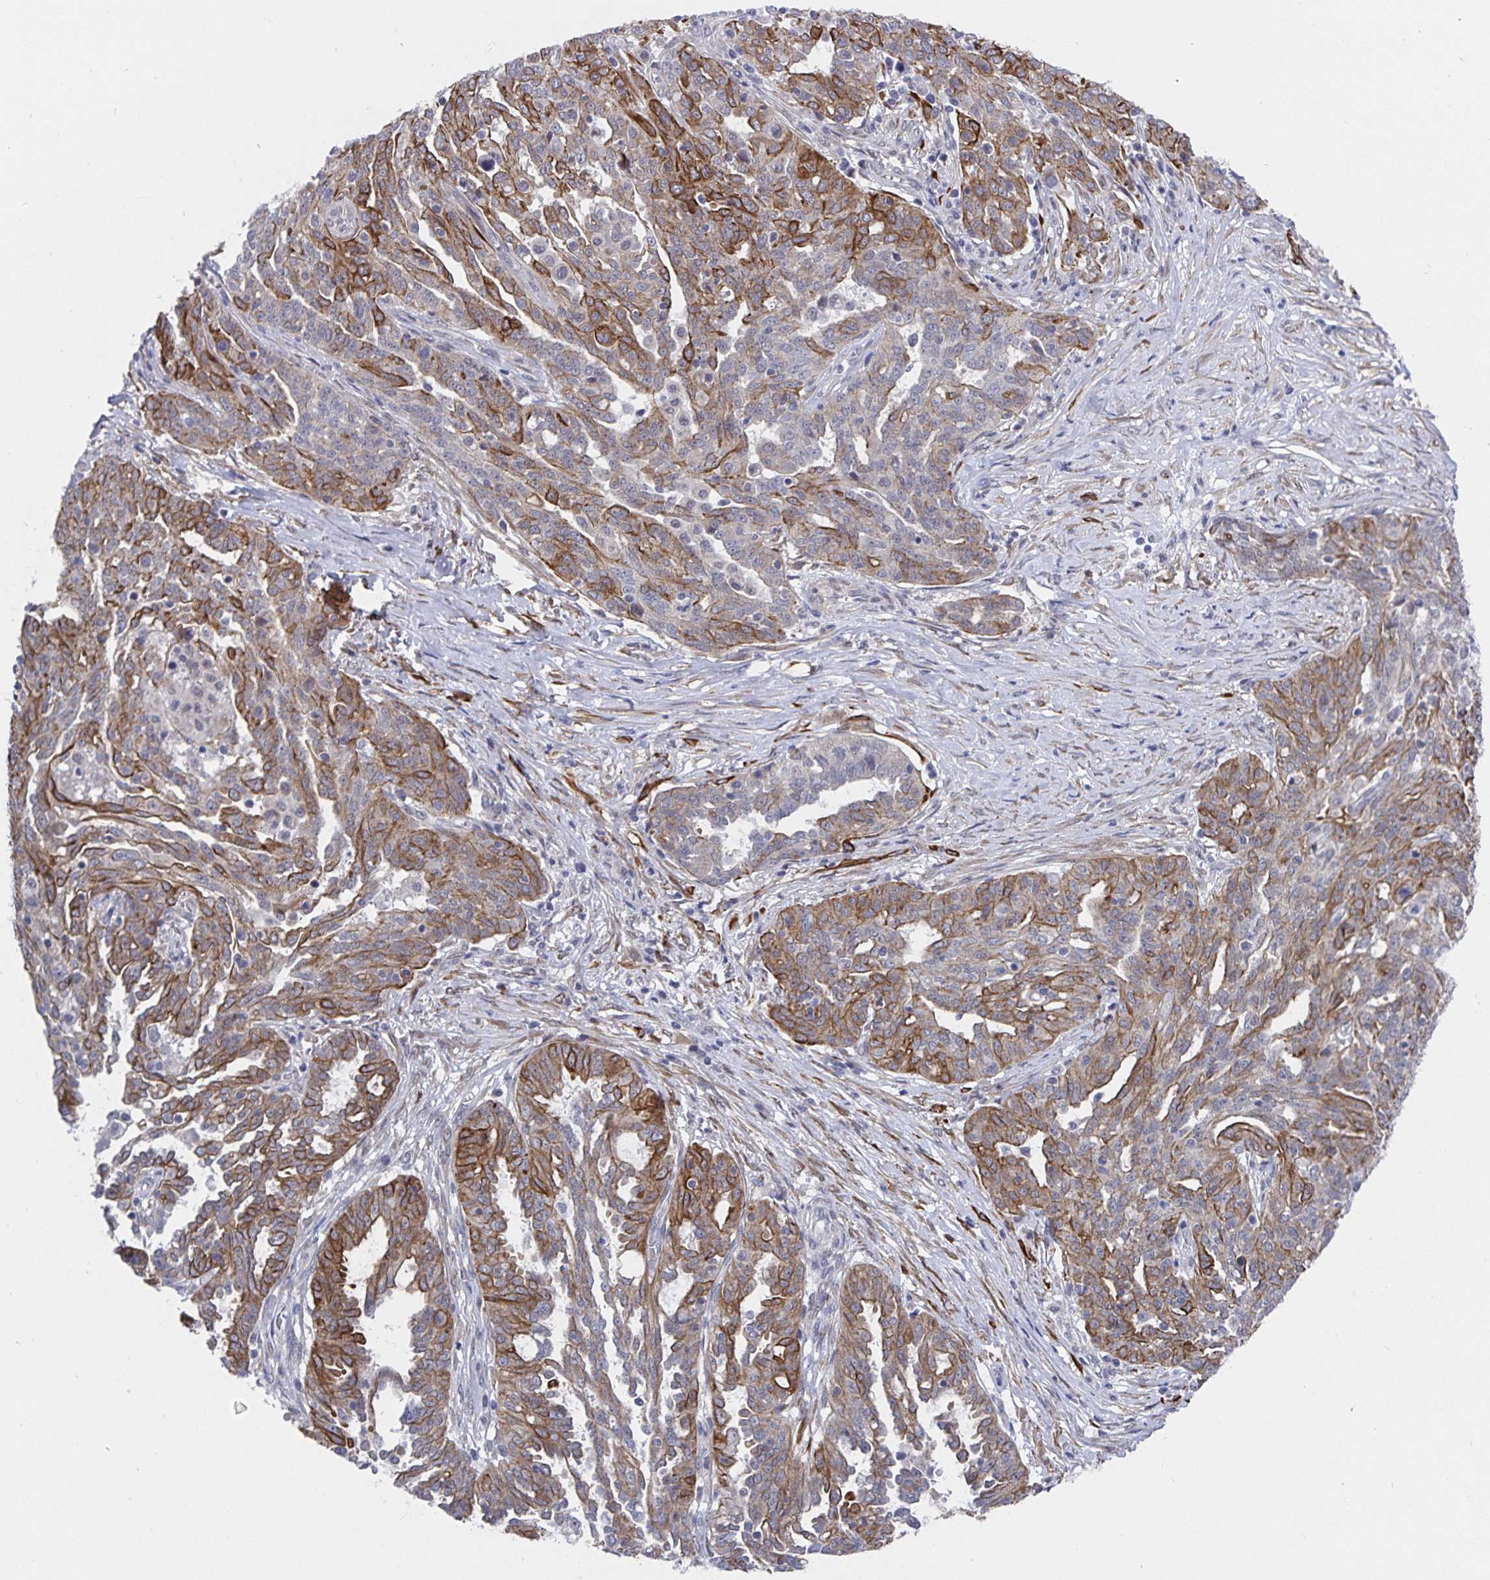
{"staining": {"intensity": "strong", "quantity": "<25%", "location": "cytoplasmic/membranous"}, "tissue": "ovarian cancer", "cell_type": "Tumor cells", "image_type": "cancer", "snomed": [{"axis": "morphology", "description": "Cystadenocarcinoma, serous, NOS"}, {"axis": "topography", "description": "Ovary"}], "caption": "An immunohistochemistry (IHC) photomicrograph of neoplastic tissue is shown. Protein staining in brown labels strong cytoplasmic/membranous positivity in serous cystadenocarcinoma (ovarian) within tumor cells.", "gene": "ZIK1", "patient": {"sex": "female", "age": 67}}